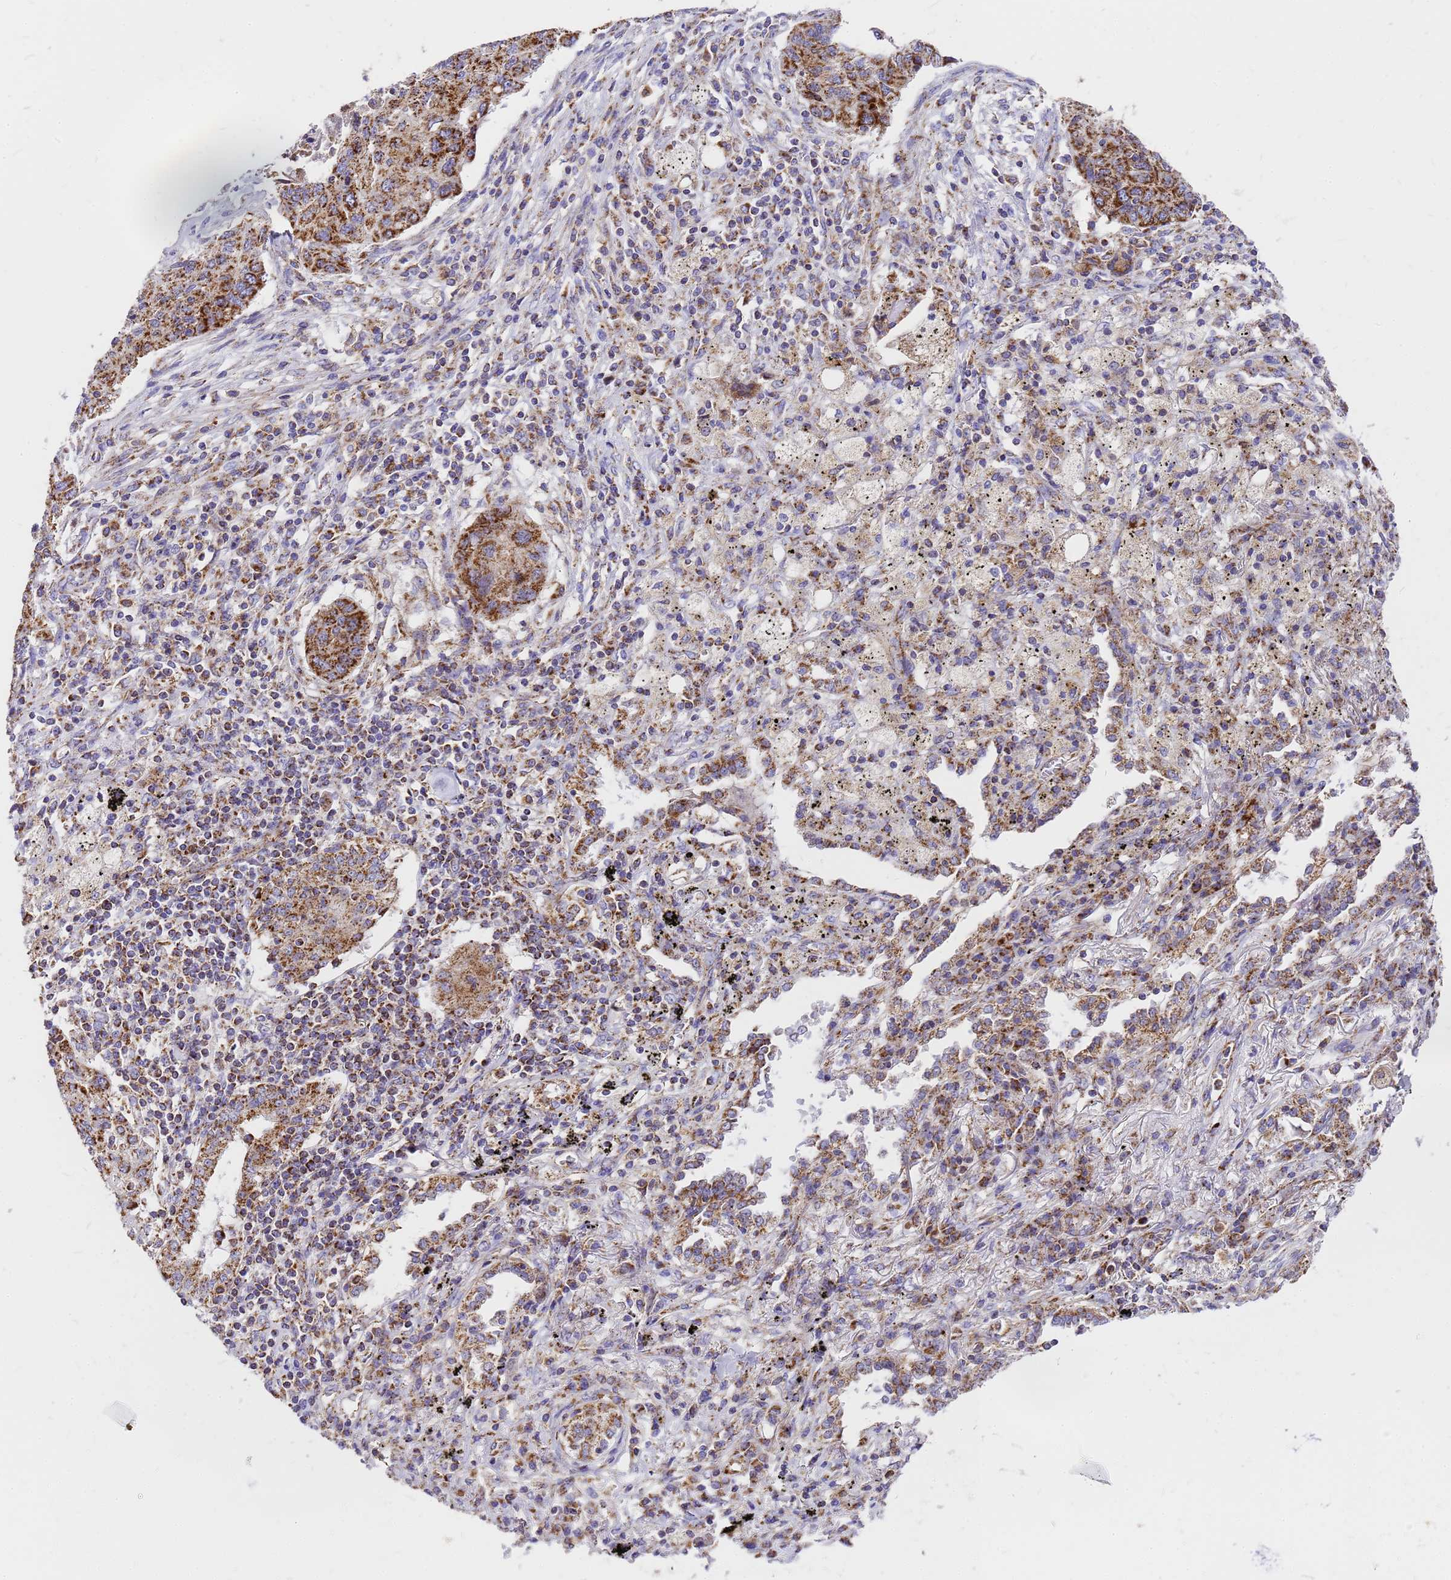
{"staining": {"intensity": "strong", "quantity": ">75%", "location": "cytoplasmic/membranous"}, "tissue": "lung cancer", "cell_type": "Tumor cells", "image_type": "cancer", "snomed": [{"axis": "morphology", "description": "Squamous cell carcinoma, NOS"}, {"axis": "topography", "description": "Lung"}], "caption": "A brown stain shows strong cytoplasmic/membranous expression of a protein in human lung squamous cell carcinoma tumor cells.", "gene": "MRPS26", "patient": {"sex": "female", "age": 63}}